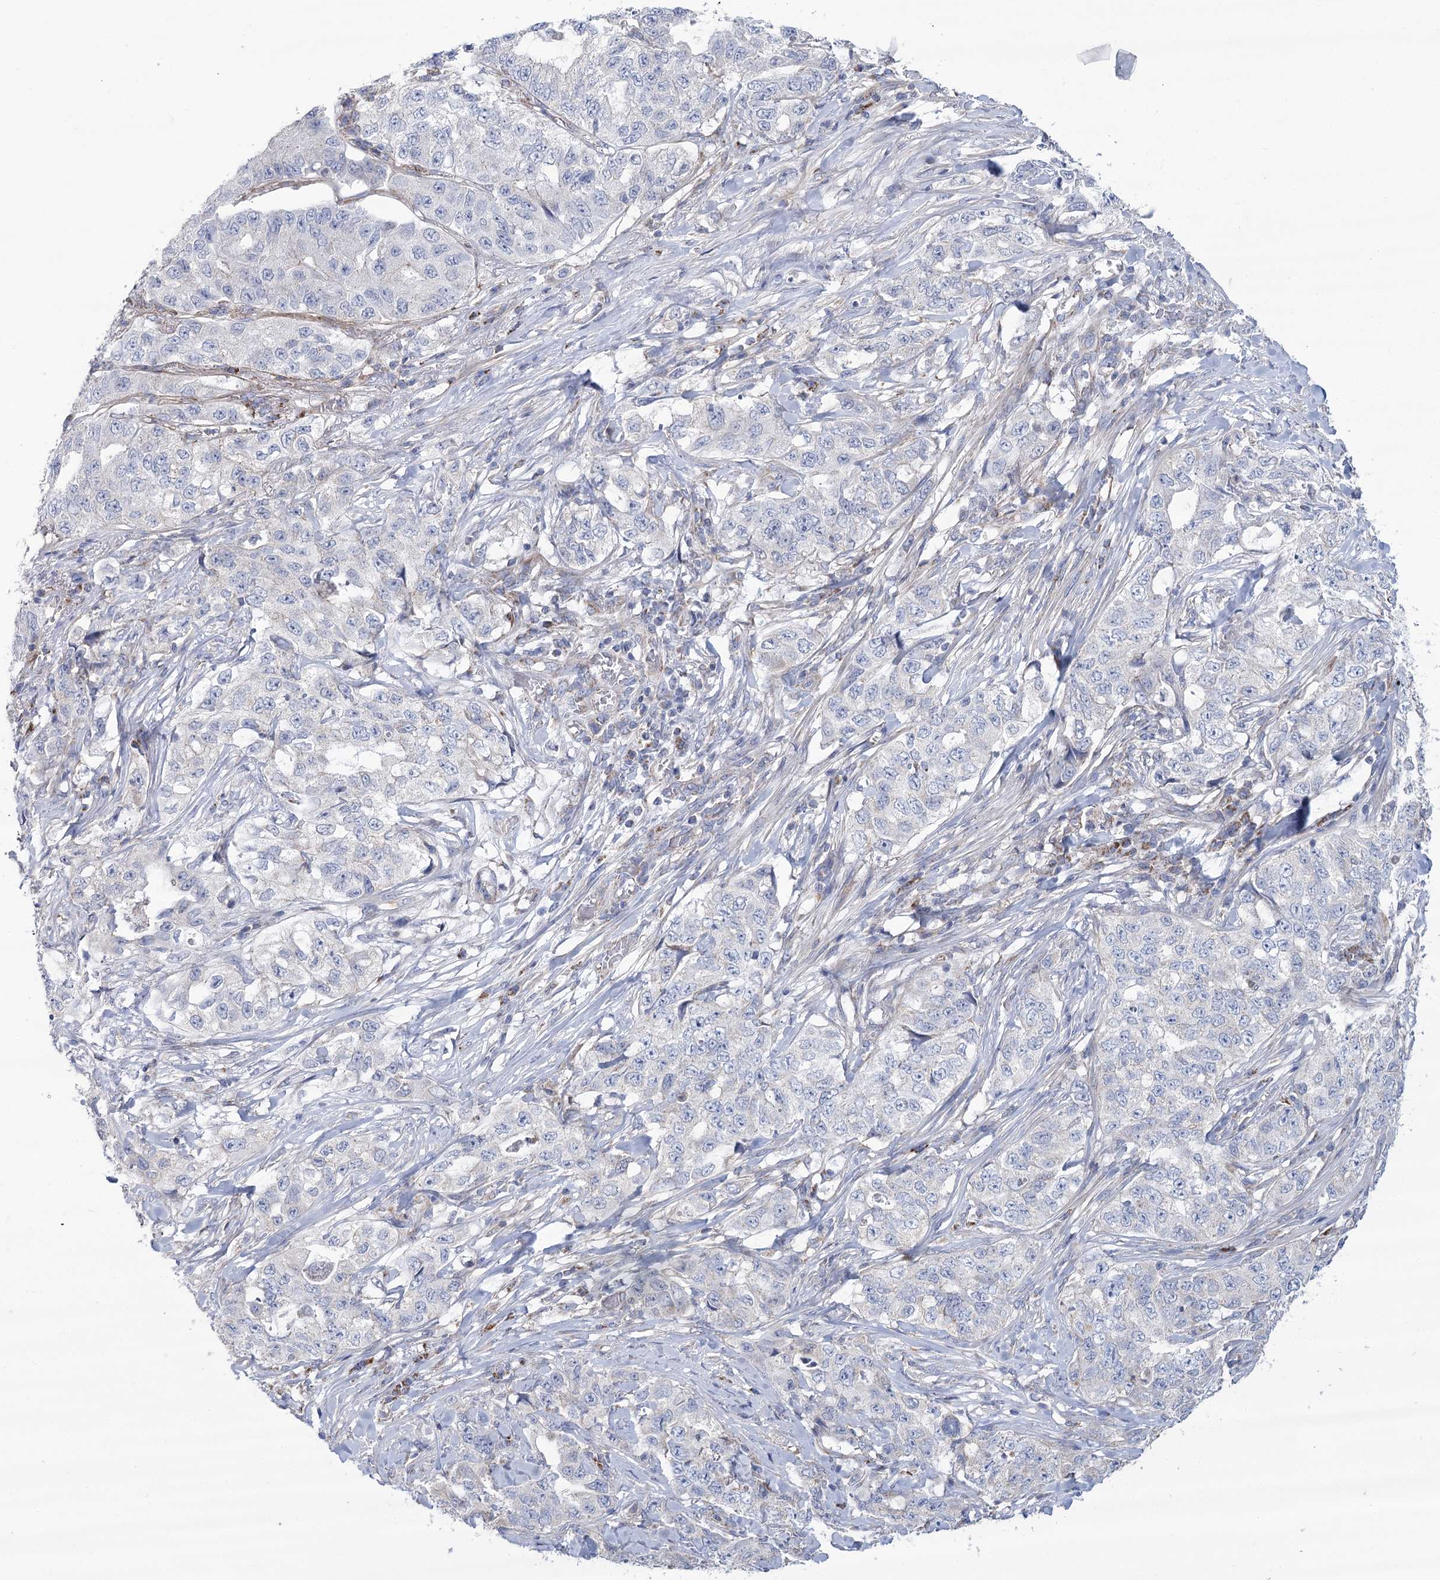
{"staining": {"intensity": "weak", "quantity": "<25%", "location": "cytoplasmic/membranous"}, "tissue": "lung cancer", "cell_type": "Tumor cells", "image_type": "cancer", "snomed": [{"axis": "morphology", "description": "Adenocarcinoma, NOS"}, {"axis": "topography", "description": "Lung"}], "caption": "DAB (3,3'-diaminobenzidine) immunohistochemical staining of lung cancer (adenocarcinoma) displays no significant staining in tumor cells. Nuclei are stained in blue.", "gene": "SNX7", "patient": {"sex": "female", "age": 51}}